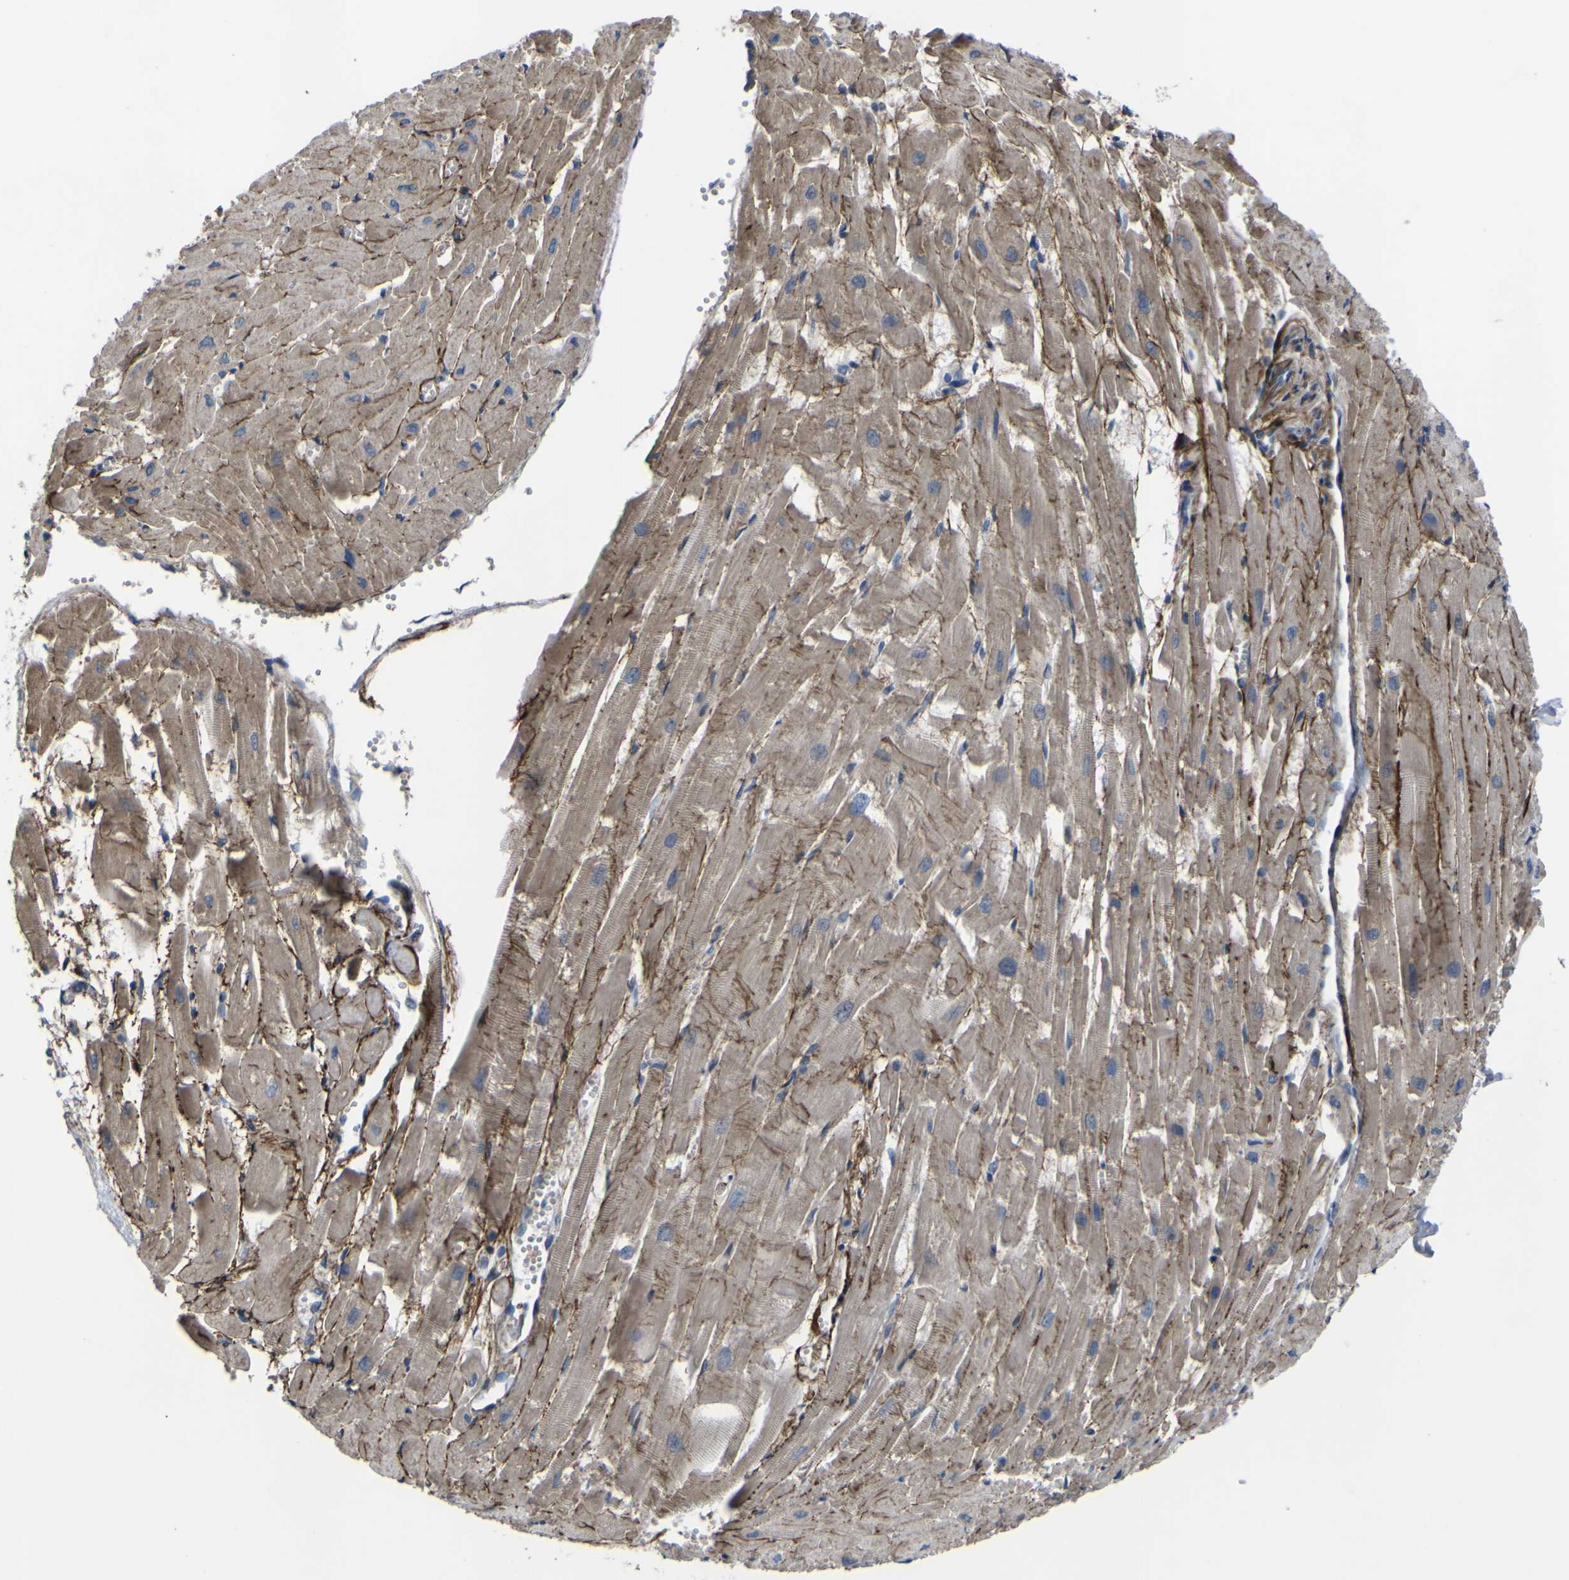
{"staining": {"intensity": "moderate", "quantity": ">75%", "location": "cytoplasmic/membranous"}, "tissue": "heart muscle", "cell_type": "Cardiomyocytes", "image_type": "normal", "snomed": [{"axis": "morphology", "description": "Normal tissue, NOS"}, {"axis": "topography", "description": "Heart"}], "caption": "Protein expression analysis of unremarkable heart muscle demonstrates moderate cytoplasmic/membranous positivity in about >75% of cardiomyocytes. (Stains: DAB (3,3'-diaminobenzidine) in brown, nuclei in blue, Microscopy: brightfield microscopy at high magnification).", "gene": "GPLD1", "patient": {"sex": "female", "age": 19}}